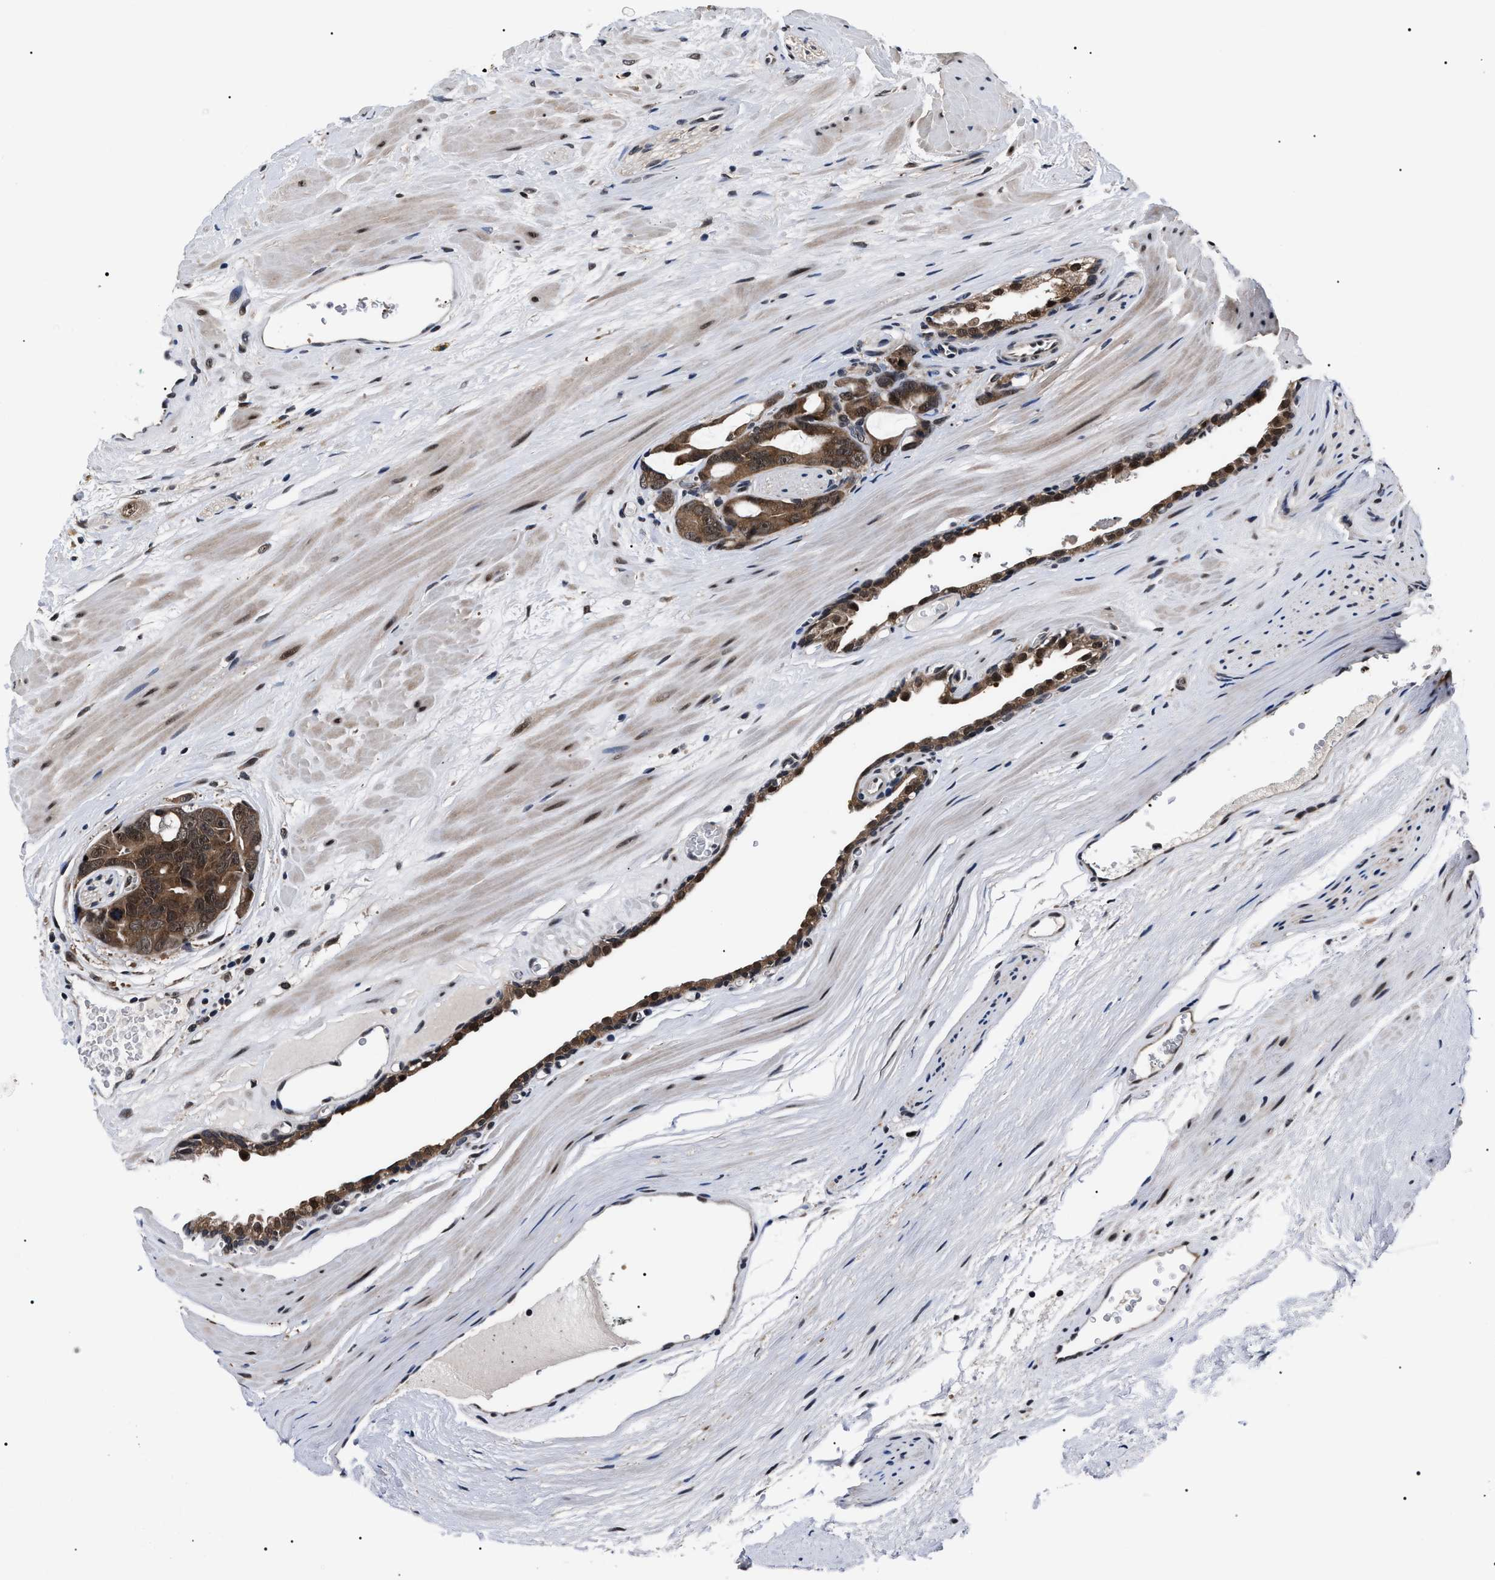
{"staining": {"intensity": "moderate", "quantity": ">75%", "location": "cytoplasmic/membranous,nuclear"}, "tissue": "prostate cancer", "cell_type": "Tumor cells", "image_type": "cancer", "snomed": [{"axis": "morphology", "description": "Adenocarcinoma, Medium grade"}, {"axis": "topography", "description": "Prostate"}], "caption": "Protein expression analysis of prostate adenocarcinoma (medium-grade) displays moderate cytoplasmic/membranous and nuclear positivity in about >75% of tumor cells. The staining was performed using DAB, with brown indicating positive protein expression. Nuclei are stained blue with hematoxylin.", "gene": "CSNK2A1", "patient": {"sex": "male", "age": 53}}